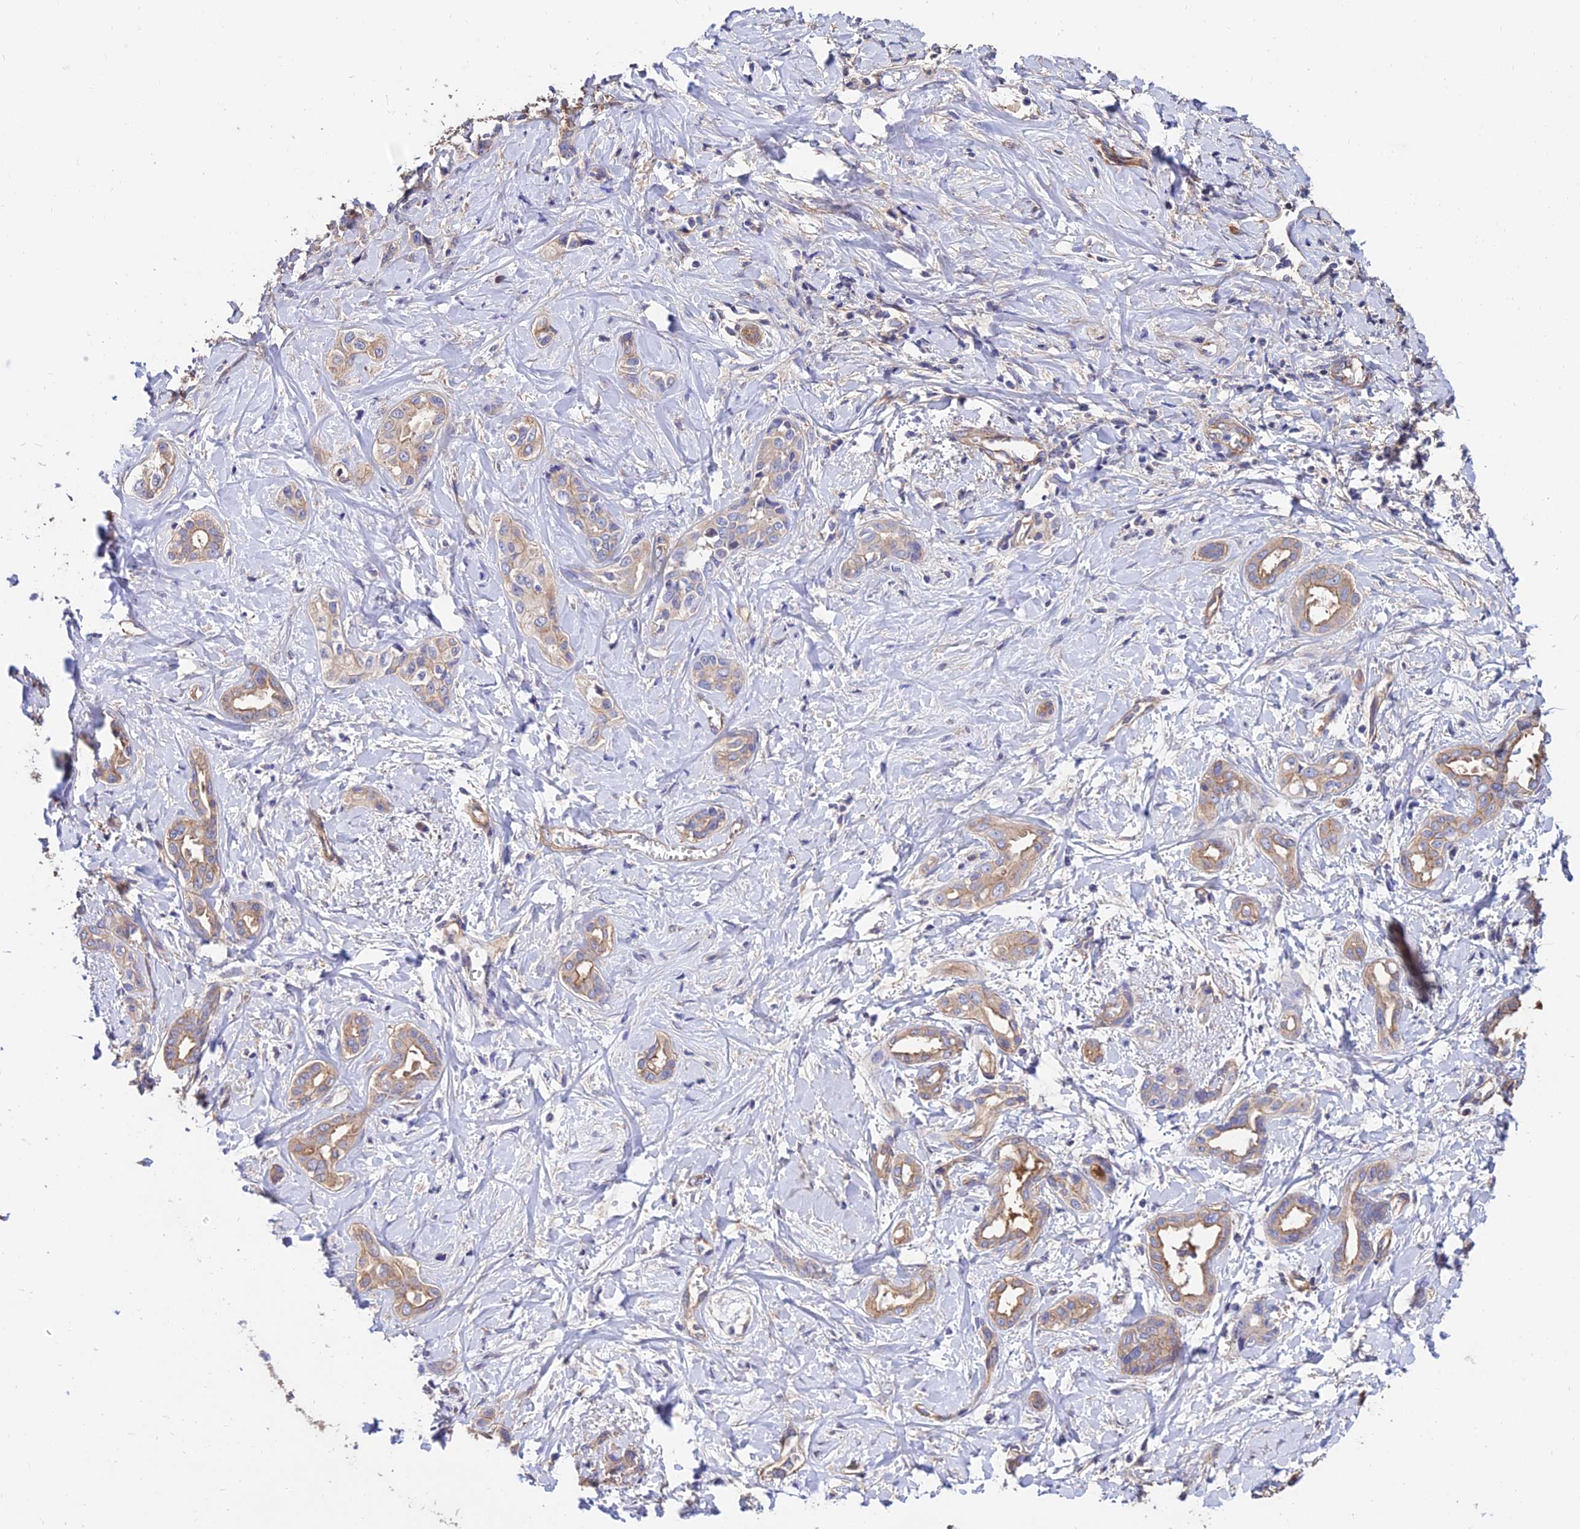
{"staining": {"intensity": "weak", "quantity": ">75%", "location": "cytoplasmic/membranous"}, "tissue": "liver cancer", "cell_type": "Tumor cells", "image_type": "cancer", "snomed": [{"axis": "morphology", "description": "Cholangiocarcinoma"}, {"axis": "topography", "description": "Liver"}], "caption": "DAB (3,3'-diaminobenzidine) immunohistochemical staining of liver cancer exhibits weak cytoplasmic/membranous protein staining in about >75% of tumor cells.", "gene": "CALM2", "patient": {"sex": "female", "age": 77}}